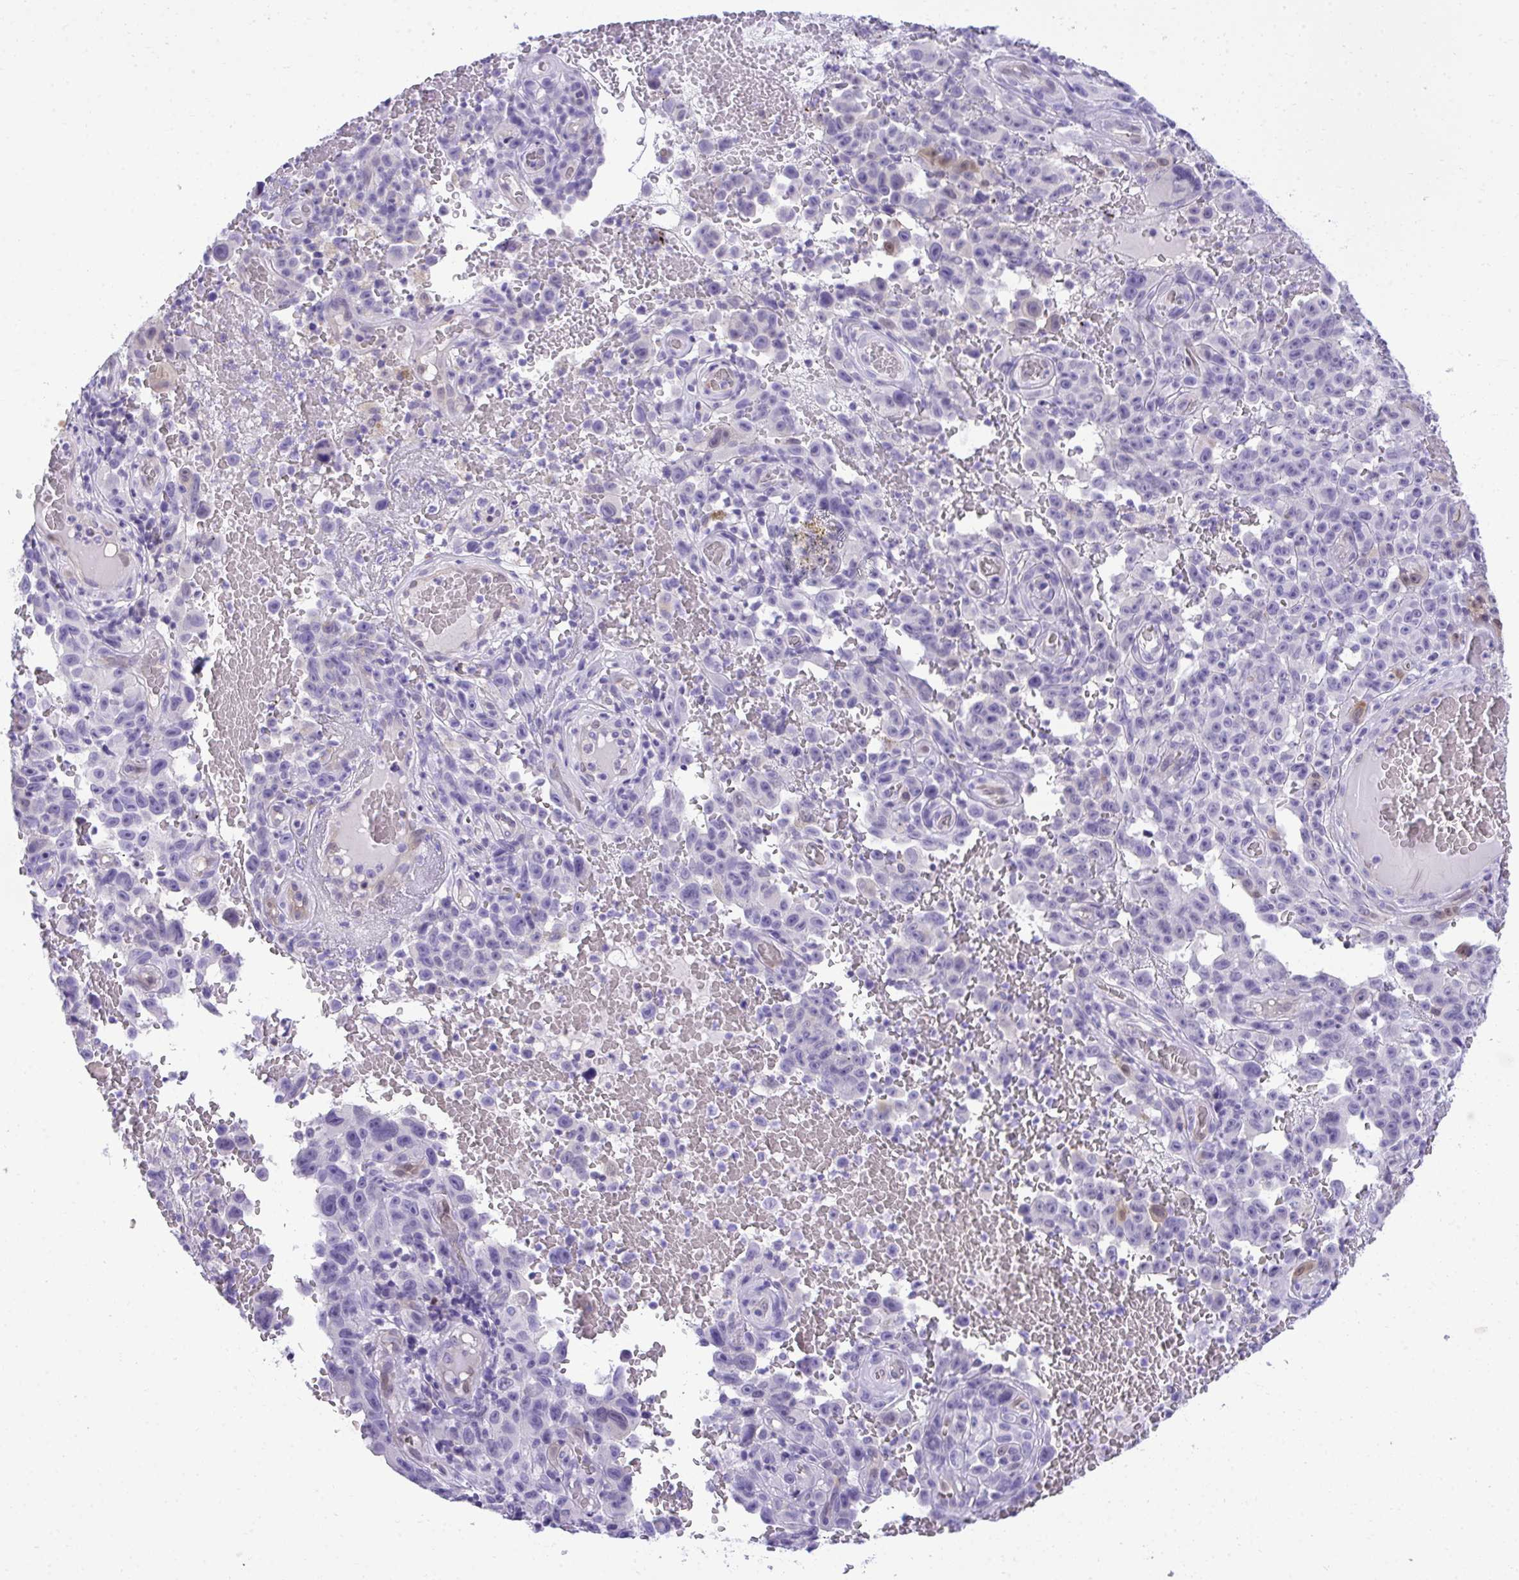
{"staining": {"intensity": "negative", "quantity": "none", "location": "none"}, "tissue": "melanoma", "cell_type": "Tumor cells", "image_type": "cancer", "snomed": [{"axis": "morphology", "description": "Malignant melanoma, NOS"}, {"axis": "topography", "description": "Skin"}], "caption": "This is an IHC micrograph of human malignant melanoma. There is no staining in tumor cells.", "gene": "PGM2L1", "patient": {"sex": "female", "age": 82}}